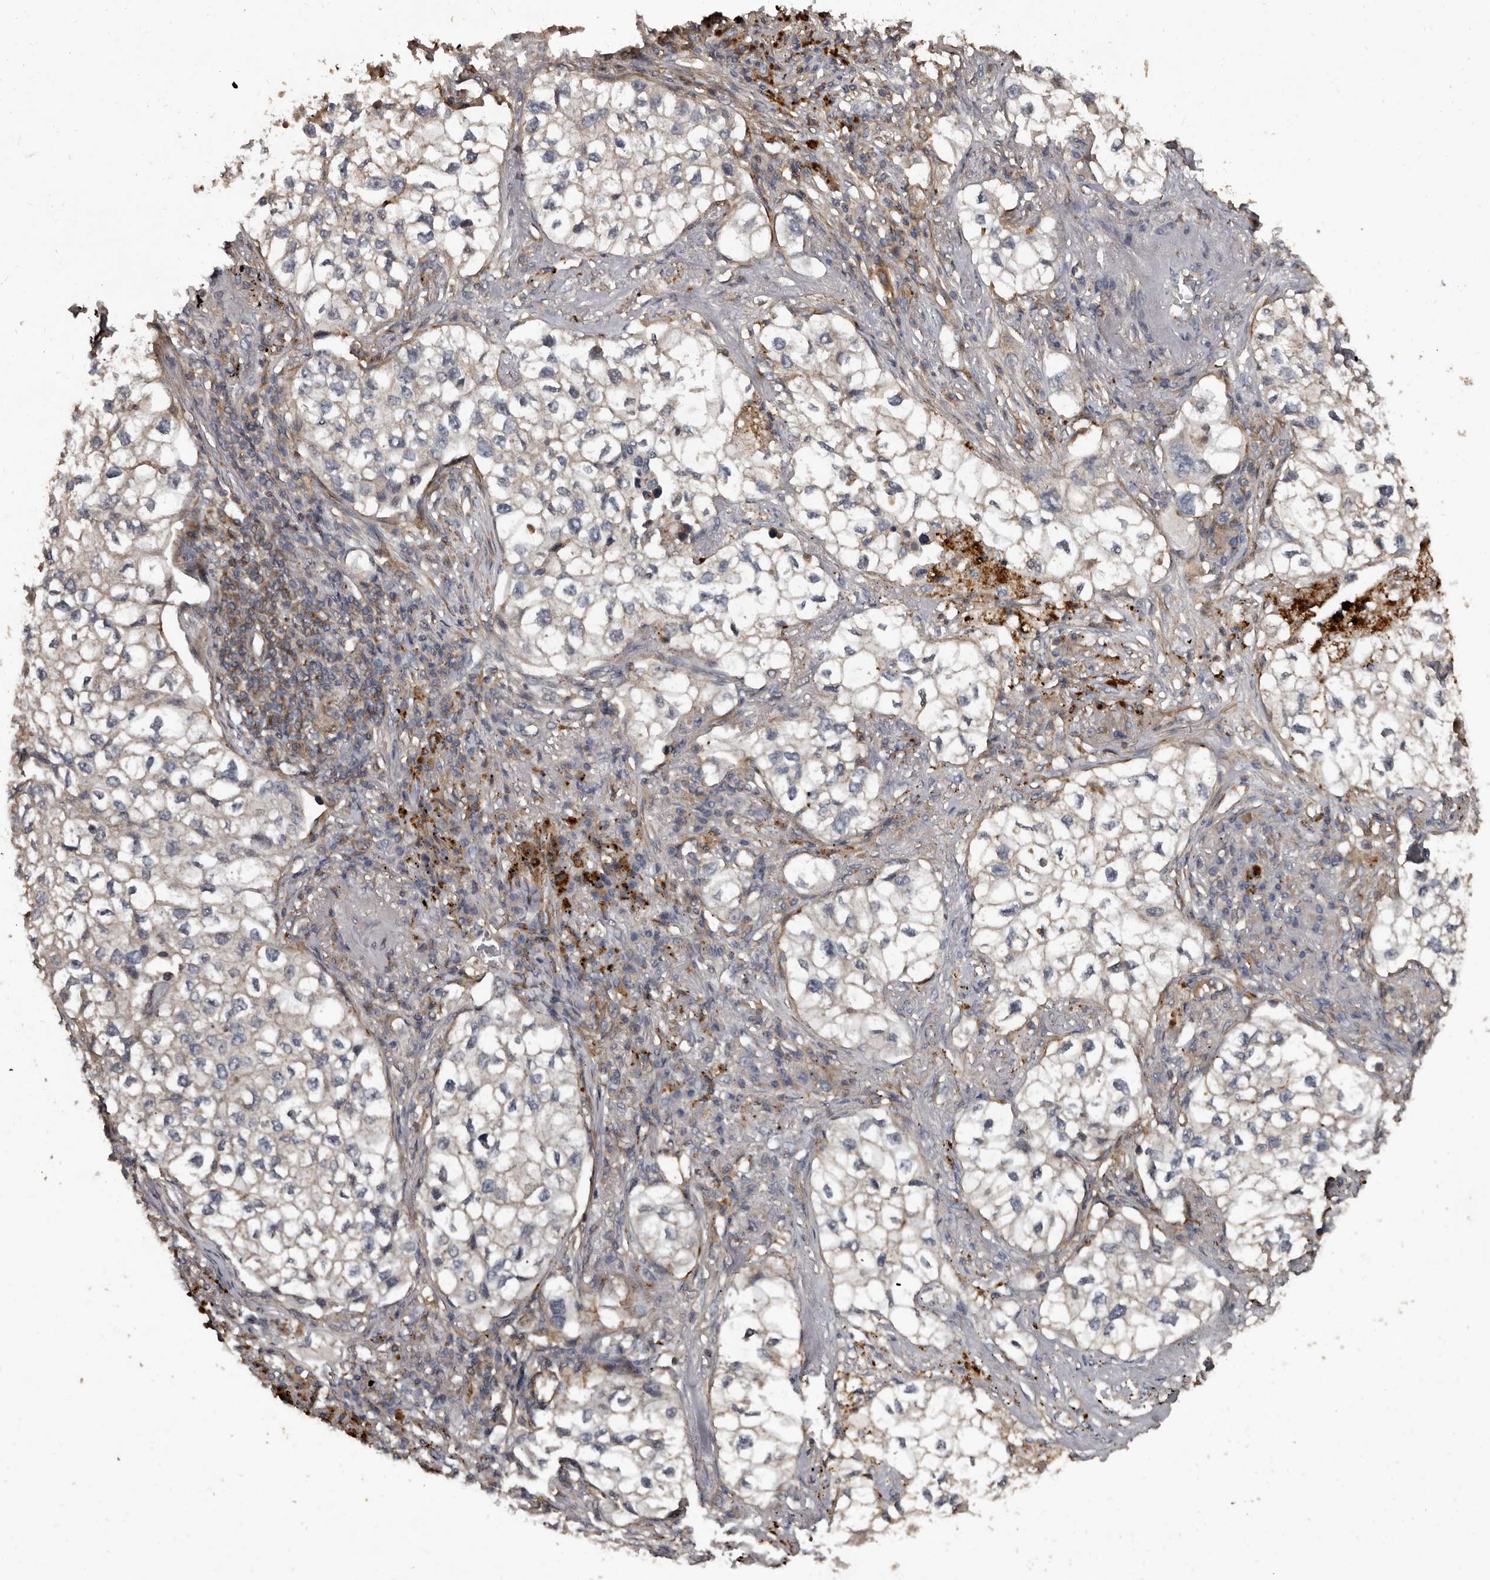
{"staining": {"intensity": "negative", "quantity": "none", "location": "none"}, "tissue": "lung cancer", "cell_type": "Tumor cells", "image_type": "cancer", "snomed": [{"axis": "morphology", "description": "Adenocarcinoma, NOS"}, {"axis": "topography", "description": "Lung"}], "caption": "This is a micrograph of IHC staining of adenocarcinoma (lung), which shows no expression in tumor cells.", "gene": "GREB1", "patient": {"sex": "male", "age": 63}}